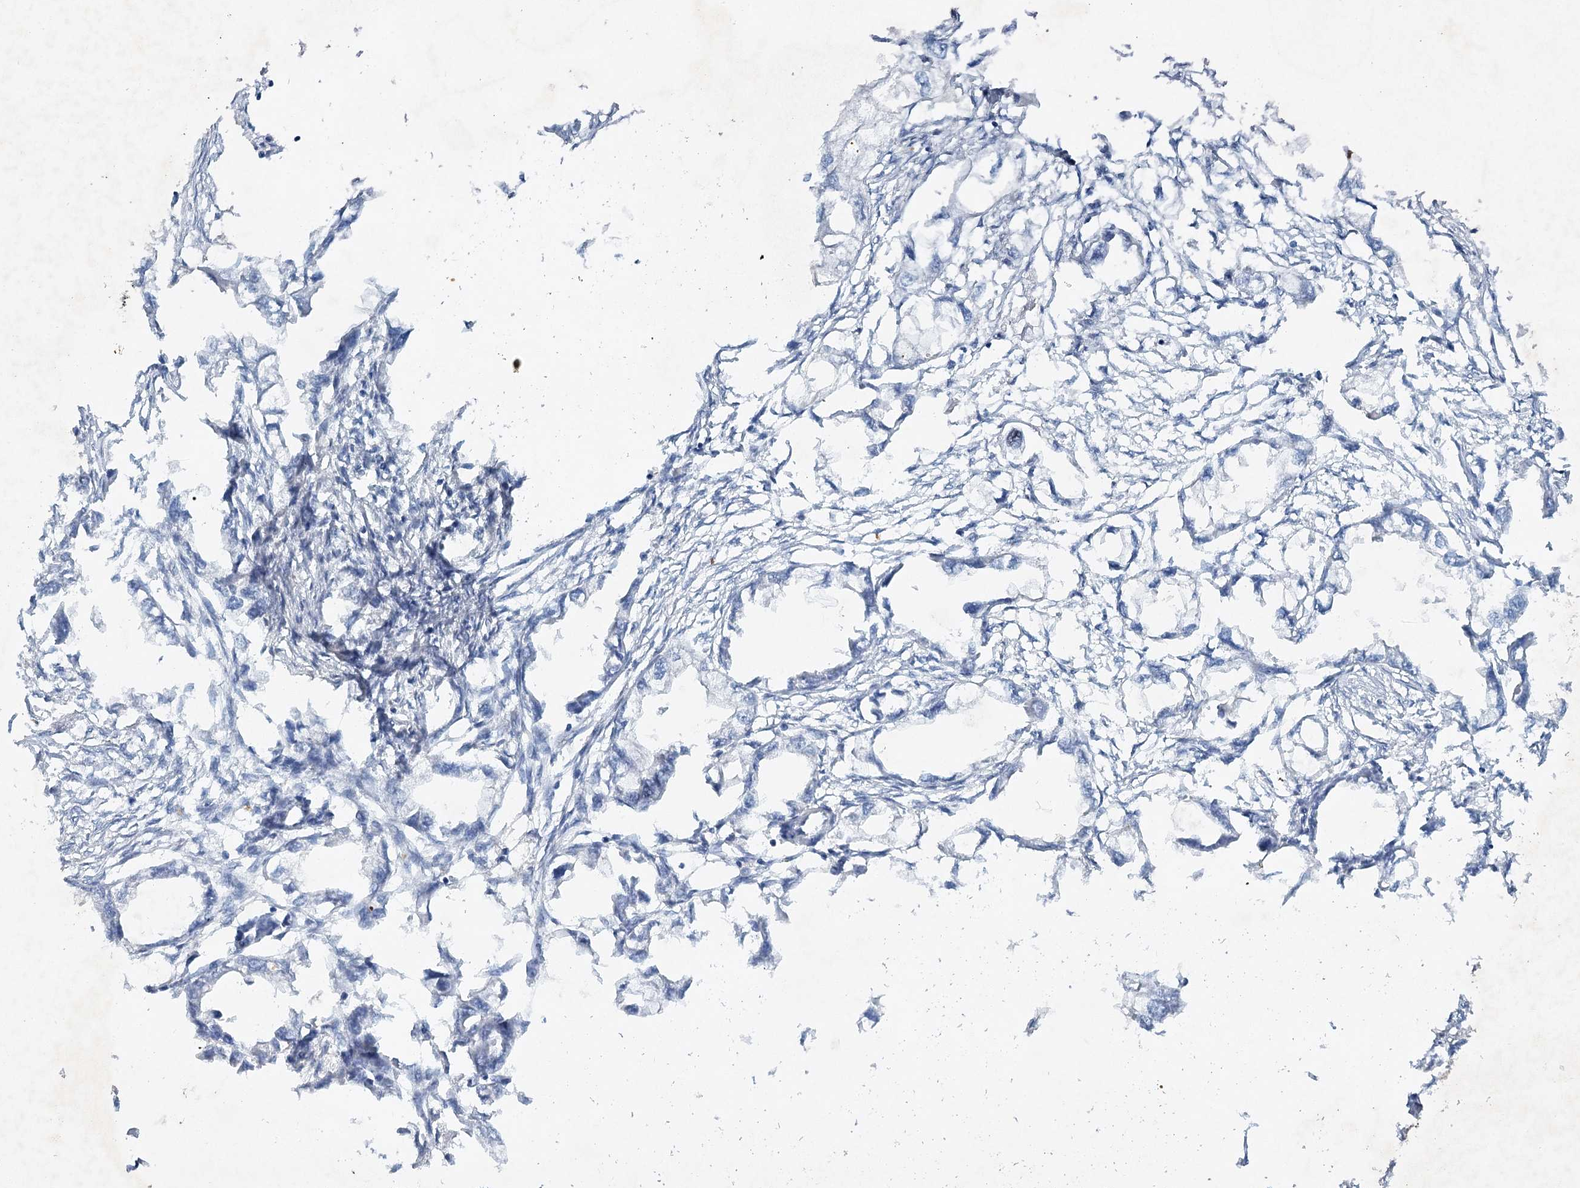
{"staining": {"intensity": "negative", "quantity": "none", "location": "none"}, "tissue": "endometrial cancer", "cell_type": "Tumor cells", "image_type": "cancer", "snomed": [{"axis": "morphology", "description": "Adenocarcinoma, NOS"}, {"axis": "morphology", "description": "Adenocarcinoma, metastatic, NOS"}, {"axis": "topography", "description": "Adipose tissue"}, {"axis": "topography", "description": "Endometrium"}], "caption": "This is a photomicrograph of immunohistochemistry (IHC) staining of endometrial cancer, which shows no expression in tumor cells.", "gene": "RFX6", "patient": {"sex": "female", "age": 67}}